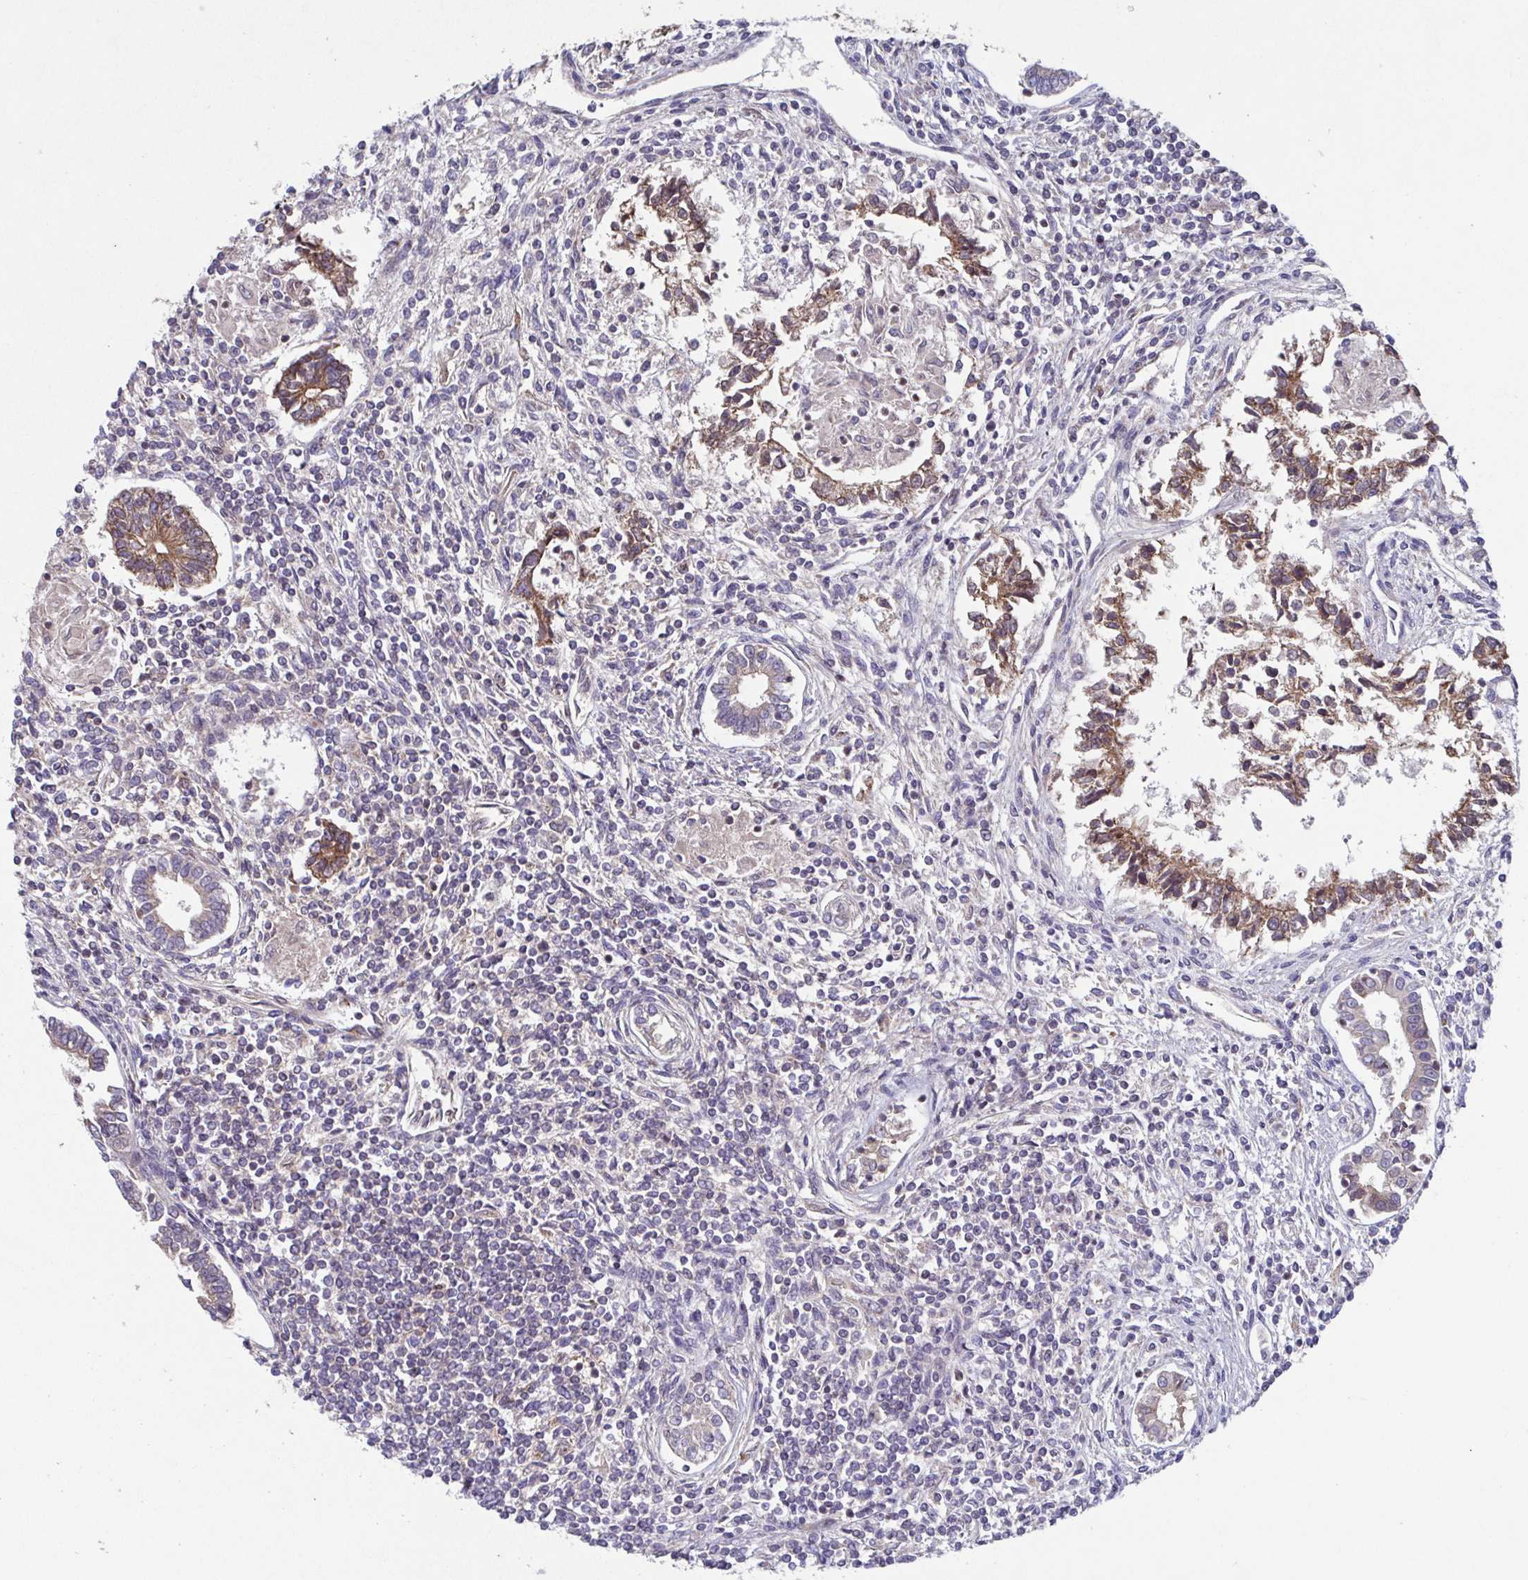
{"staining": {"intensity": "moderate", "quantity": "25%-75%", "location": "cytoplasmic/membranous"}, "tissue": "testis cancer", "cell_type": "Tumor cells", "image_type": "cancer", "snomed": [{"axis": "morphology", "description": "Carcinoma, Embryonal, NOS"}, {"axis": "topography", "description": "Testis"}], "caption": "Tumor cells demonstrate medium levels of moderate cytoplasmic/membranous expression in approximately 25%-75% of cells in human testis cancer.", "gene": "COPB1", "patient": {"sex": "male", "age": 37}}